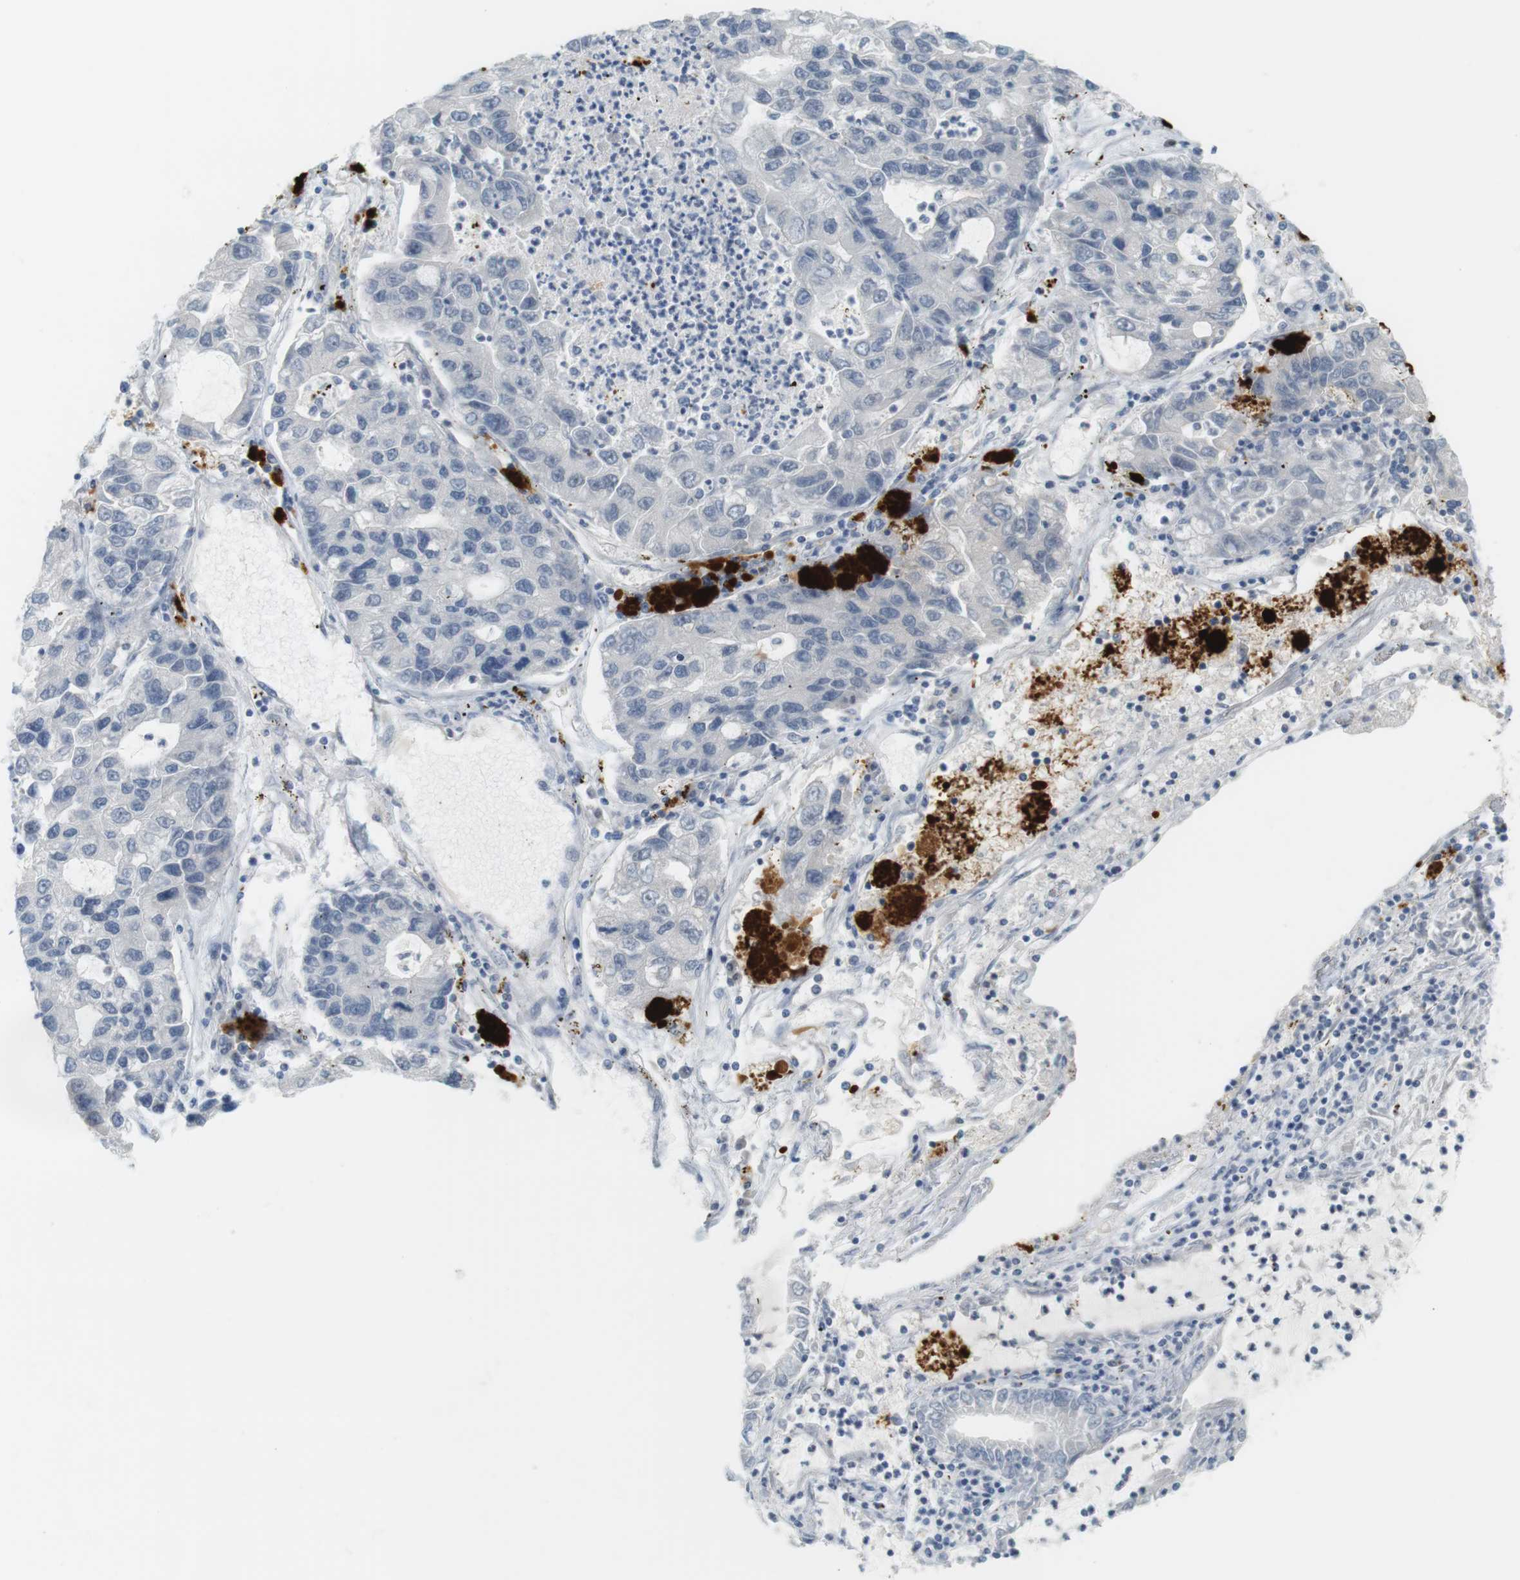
{"staining": {"intensity": "negative", "quantity": "none", "location": "none"}, "tissue": "lung cancer", "cell_type": "Tumor cells", "image_type": "cancer", "snomed": [{"axis": "morphology", "description": "Adenocarcinoma, NOS"}, {"axis": "topography", "description": "Lung"}], "caption": "This is an immunohistochemistry (IHC) photomicrograph of lung cancer. There is no staining in tumor cells.", "gene": "CREB3L2", "patient": {"sex": "female", "age": 51}}